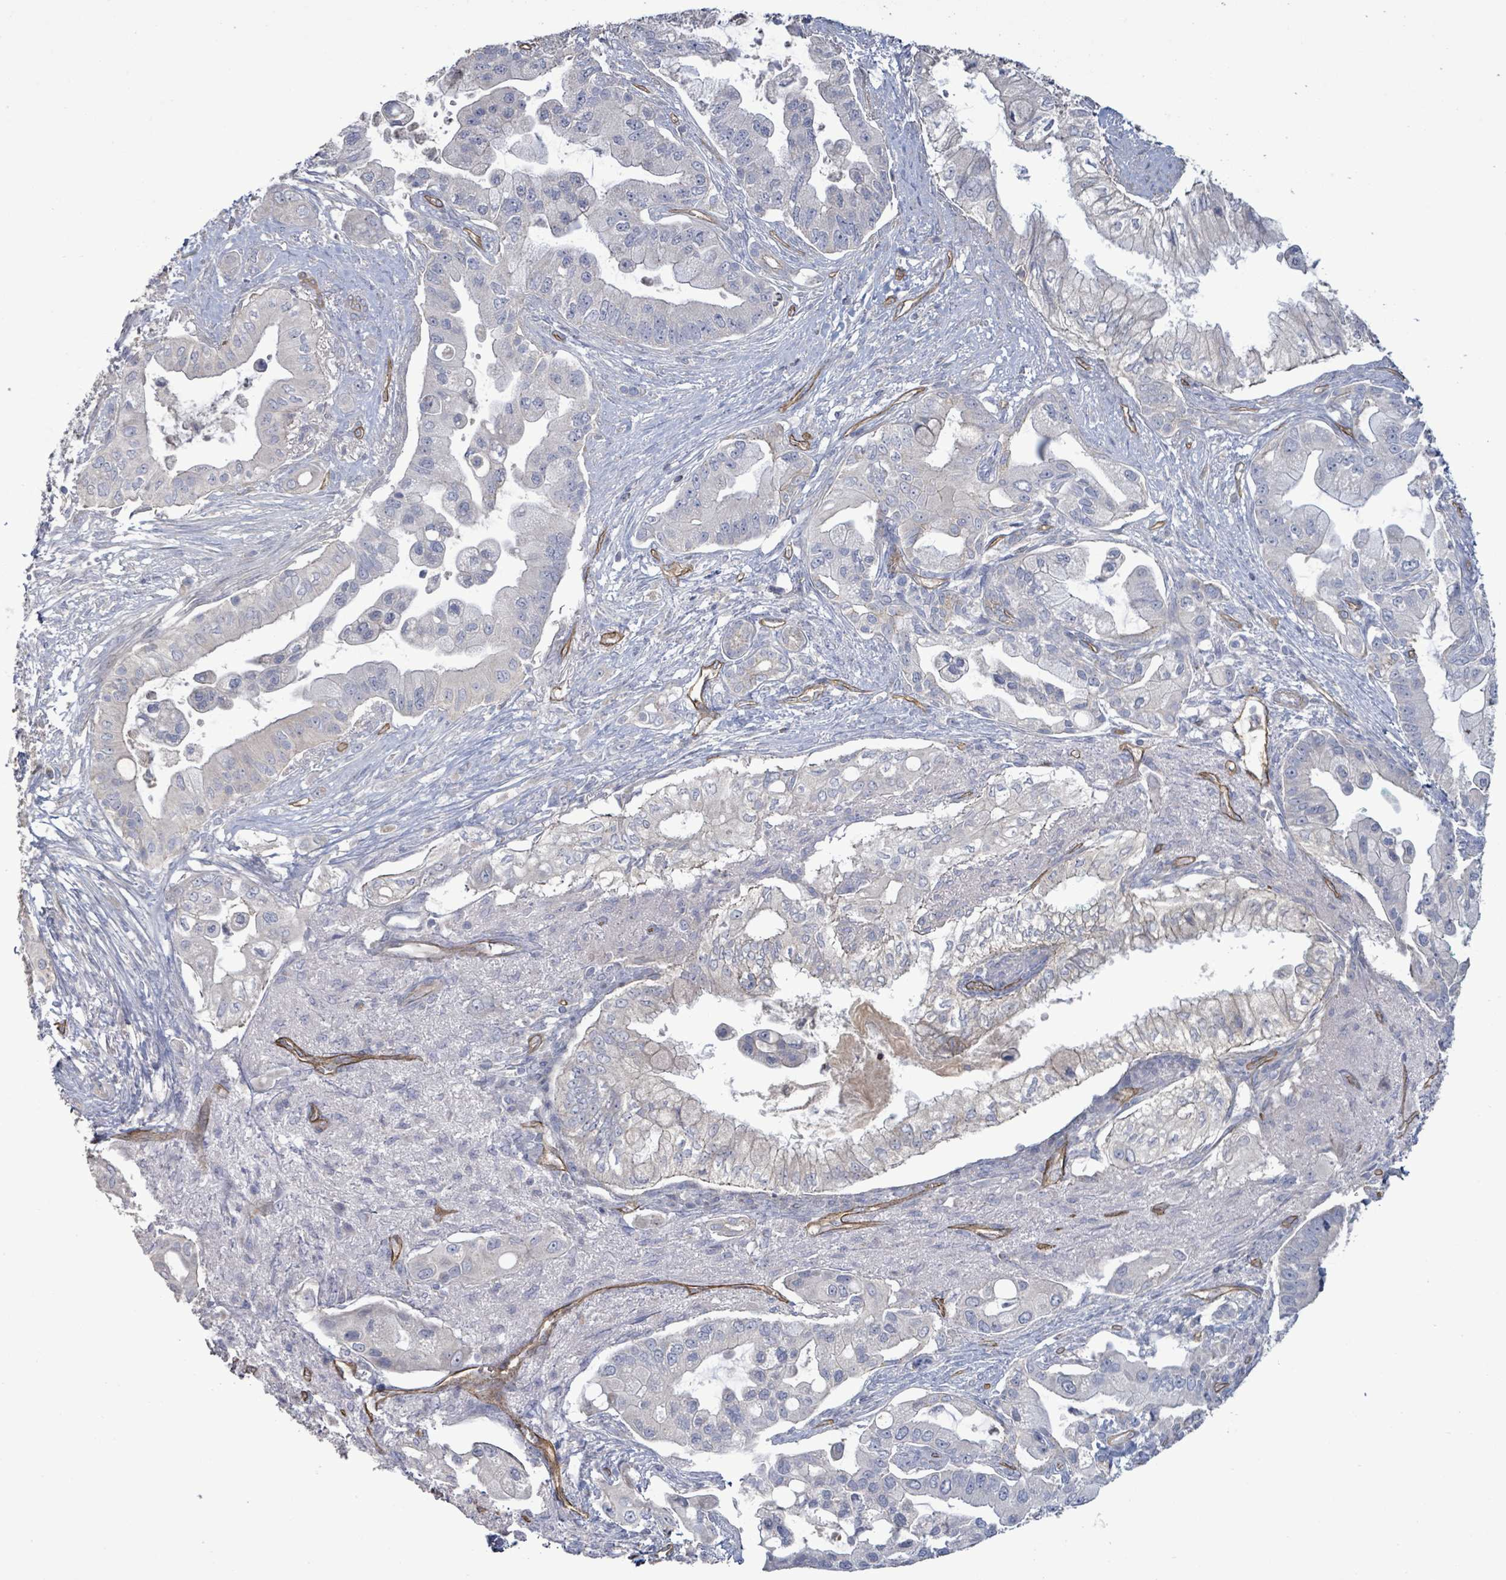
{"staining": {"intensity": "negative", "quantity": "none", "location": "none"}, "tissue": "pancreatic cancer", "cell_type": "Tumor cells", "image_type": "cancer", "snomed": [{"axis": "morphology", "description": "Adenocarcinoma, NOS"}, {"axis": "topography", "description": "Pancreas"}], "caption": "Human pancreatic cancer stained for a protein using IHC shows no positivity in tumor cells.", "gene": "KANK3", "patient": {"sex": "male", "age": 57}}